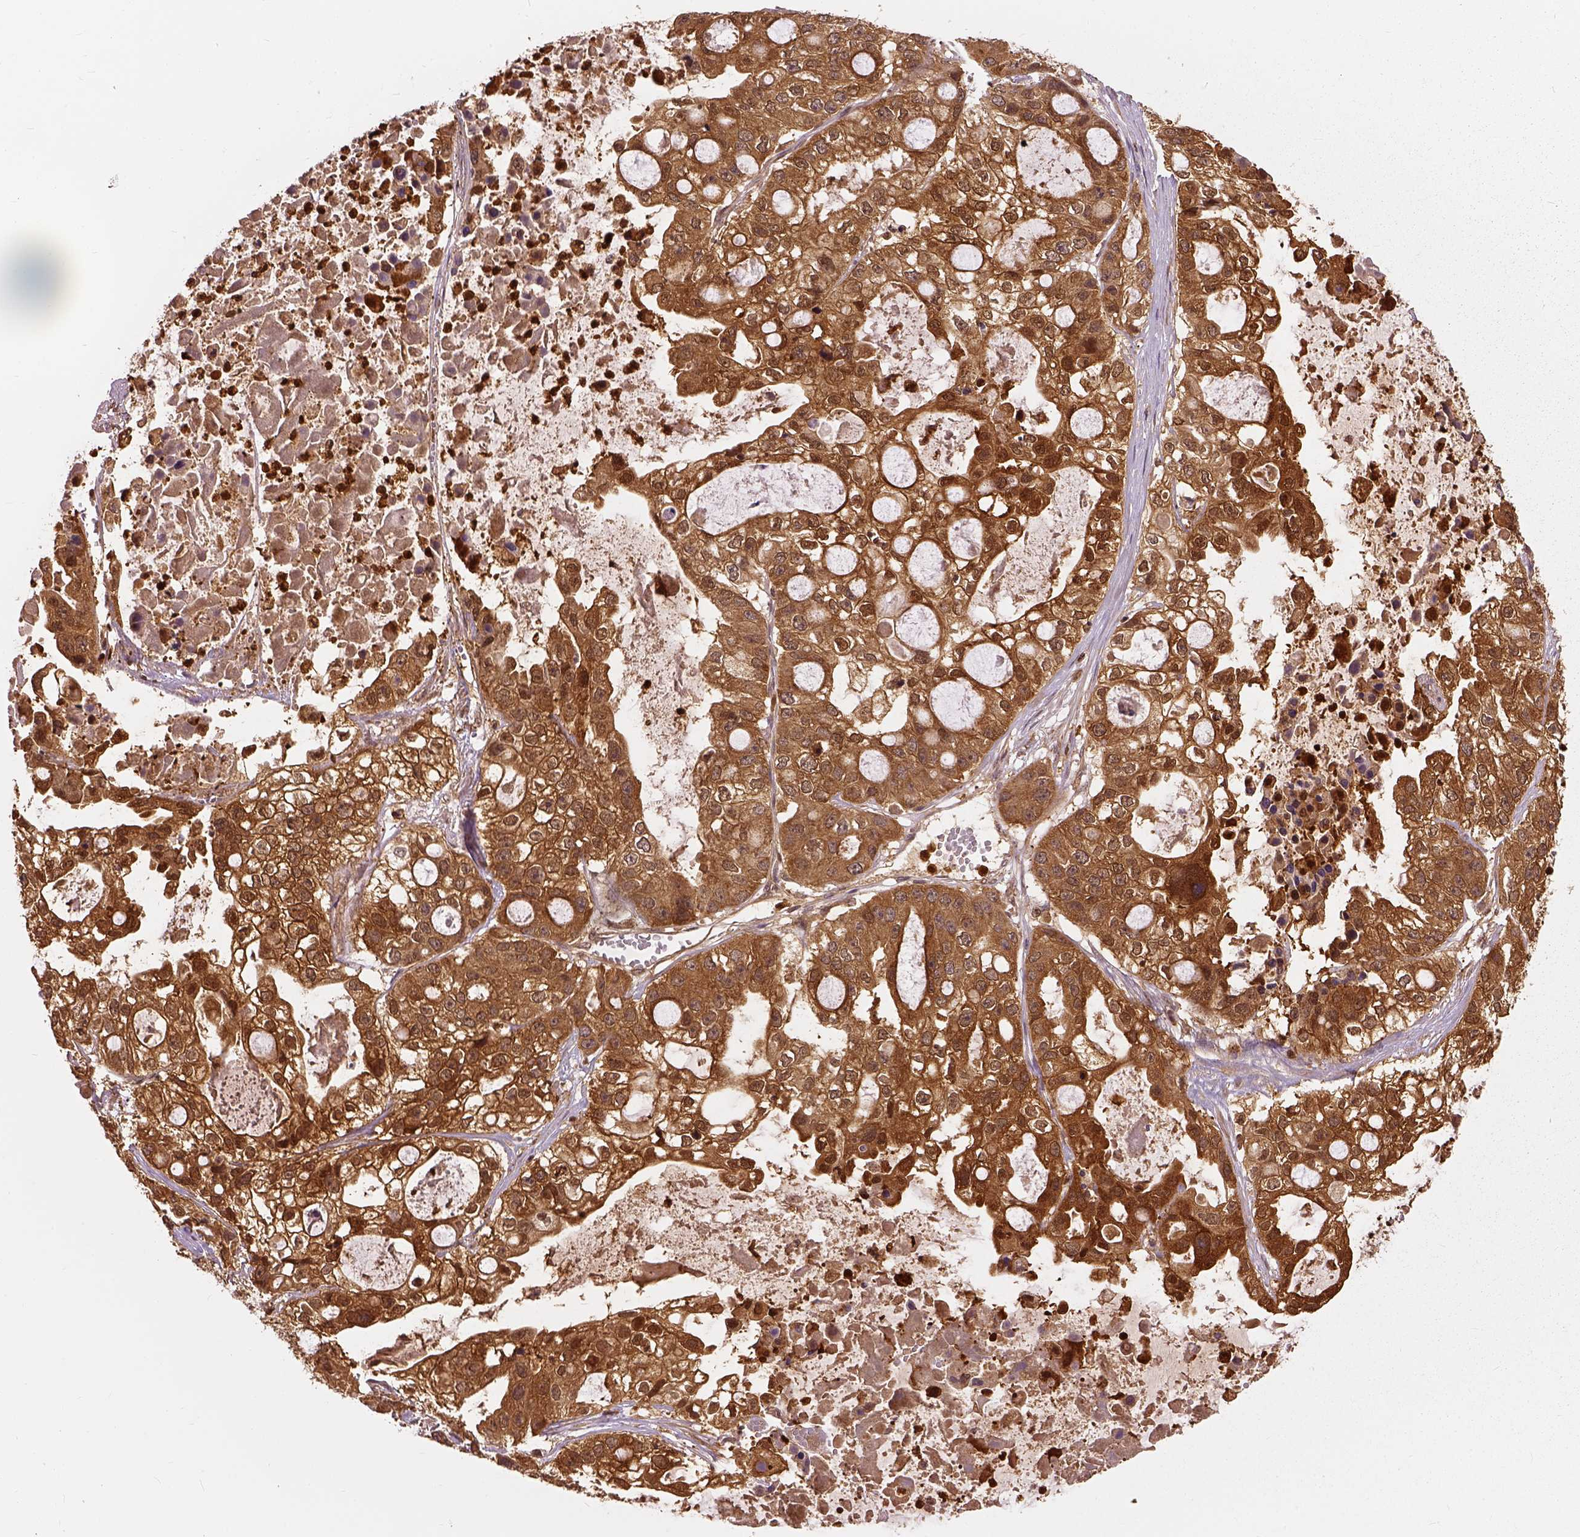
{"staining": {"intensity": "strong", "quantity": ">75%", "location": "cytoplasmic/membranous"}, "tissue": "ovarian cancer", "cell_type": "Tumor cells", "image_type": "cancer", "snomed": [{"axis": "morphology", "description": "Cystadenocarcinoma, serous, NOS"}, {"axis": "topography", "description": "Ovary"}], "caption": "This photomicrograph demonstrates serous cystadenocarcinoma (ovarian) stained with immunohistochemistry to label a protein in brown. The cytoplasmic/membranous of tumor cells show strong positivity for the protein. Nuclei are counter-stained blue.", "gene": "GPI", "patient": {"sex": "female", "age": 56}}